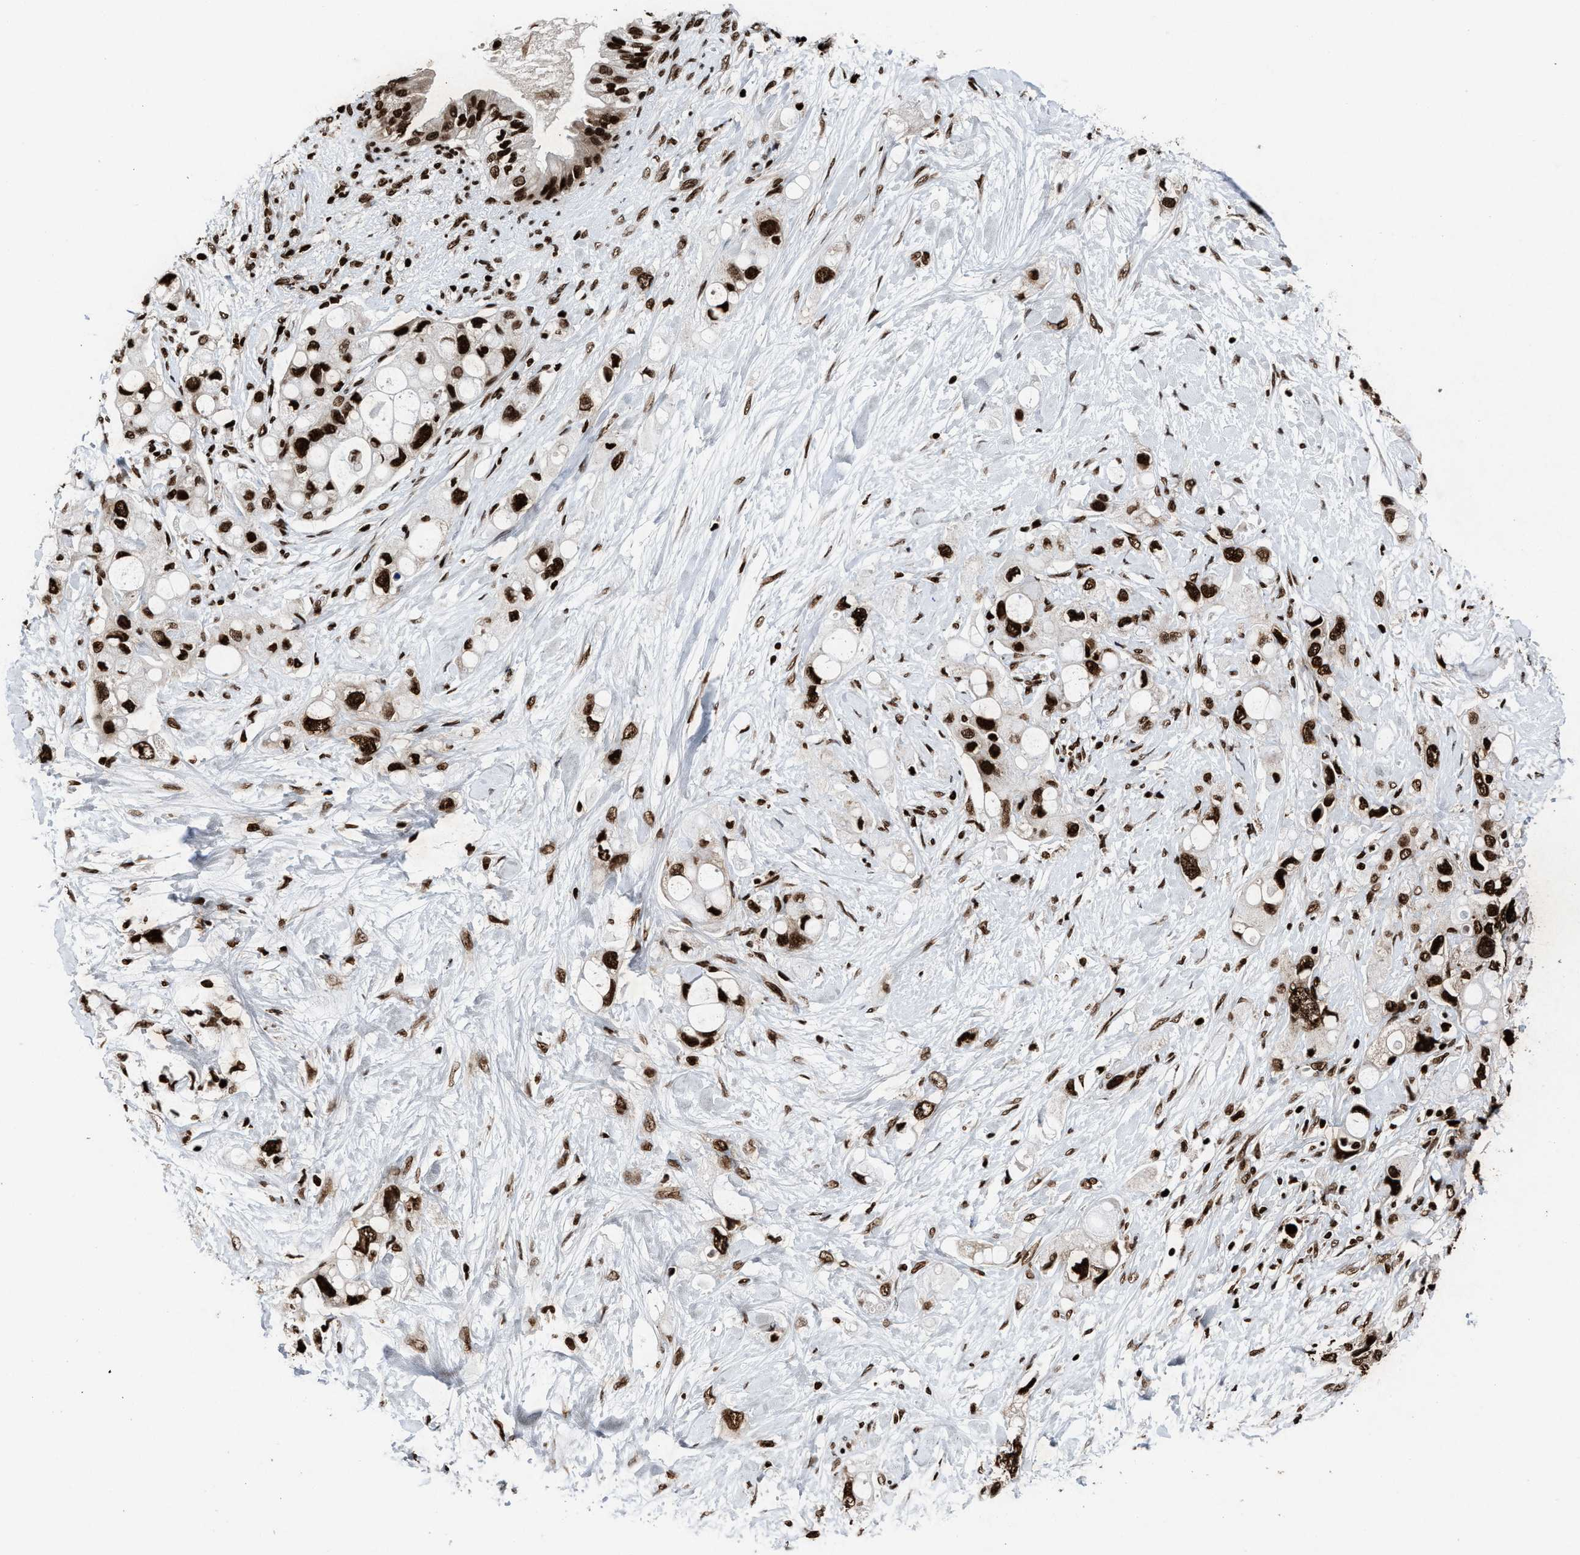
{"staining": {"intensity": "strong", "quantity": ">75%", "location": "nuclear"}, "tissue": "pancreatic cancer", "cell_type": "Tumor cells", "image_type": "cancer", "snomed": [{"axis": "morphology", "description": "Adenocarcinoma, NOS"}, {"axis": "topography", "description": "Pancreas"}], "caption": "Protein expression analysis of human pancreatic adenocarcinoma reveals strong nuclear expression in about >75% of tumor cells.", "gene": "ALYREF", "patient": {"sex": "female", "age": 56}}